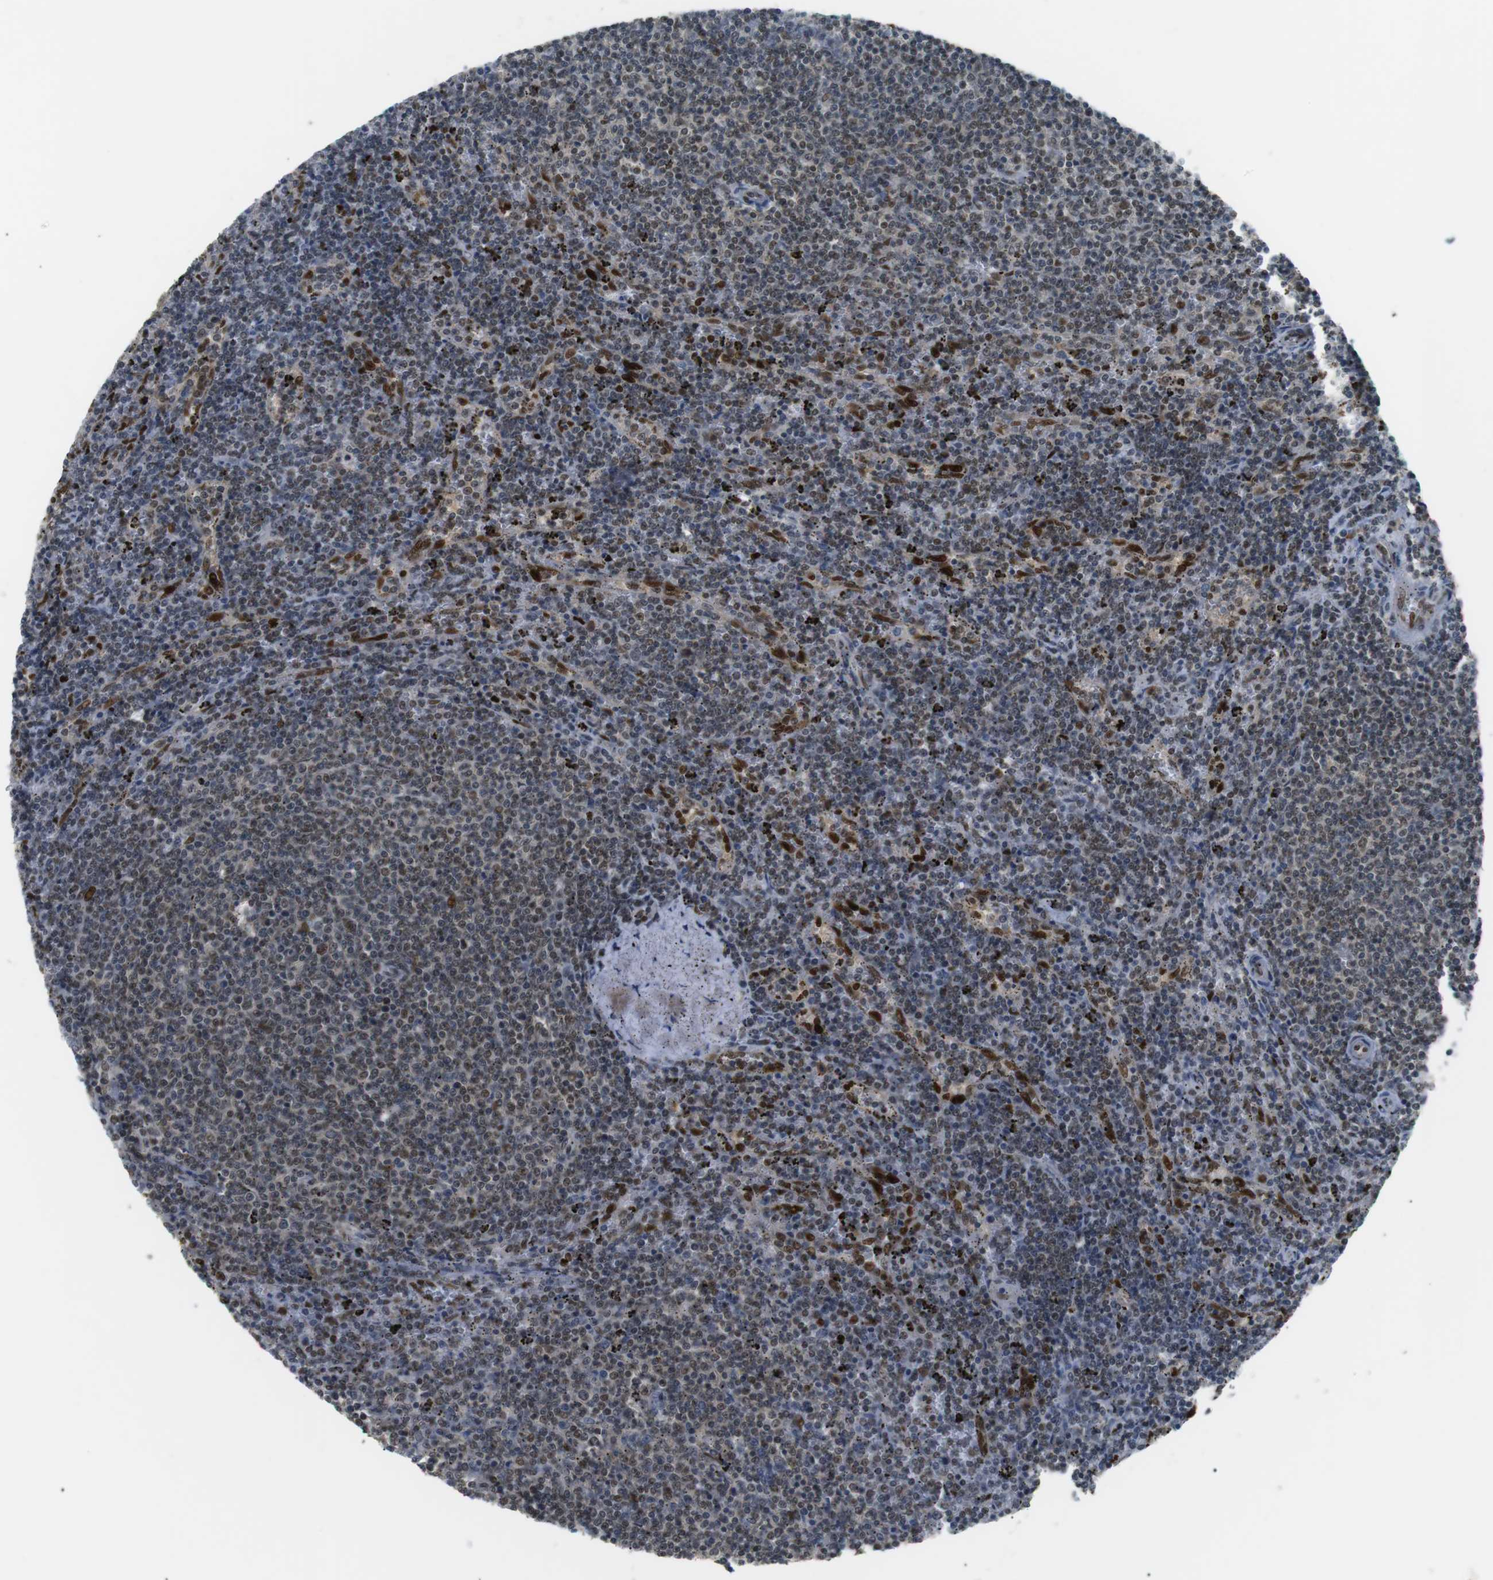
{"staining": {"intensity": "weak", "quantity": ">75%", "location": "nuclear"}, "tissue": "lymphoma", "cell_type": "Tumor cells", "image_type": "cancer", "snomed": [{"axis": "morphology", "description": "Malignant lymphoma, non-Hodgkin's type, Low grade"}, {"axis": "topography", "description": "Spleen"}], "caption": "Immunohistochemical staining of human low-grade malignant lymphoma, non-Hodgkin's type shows low levels of weak nuclear positivity in about >75% of tumor cells.", "gene": "ORAI3", "patient": {"sex": "female", "age": 50}}